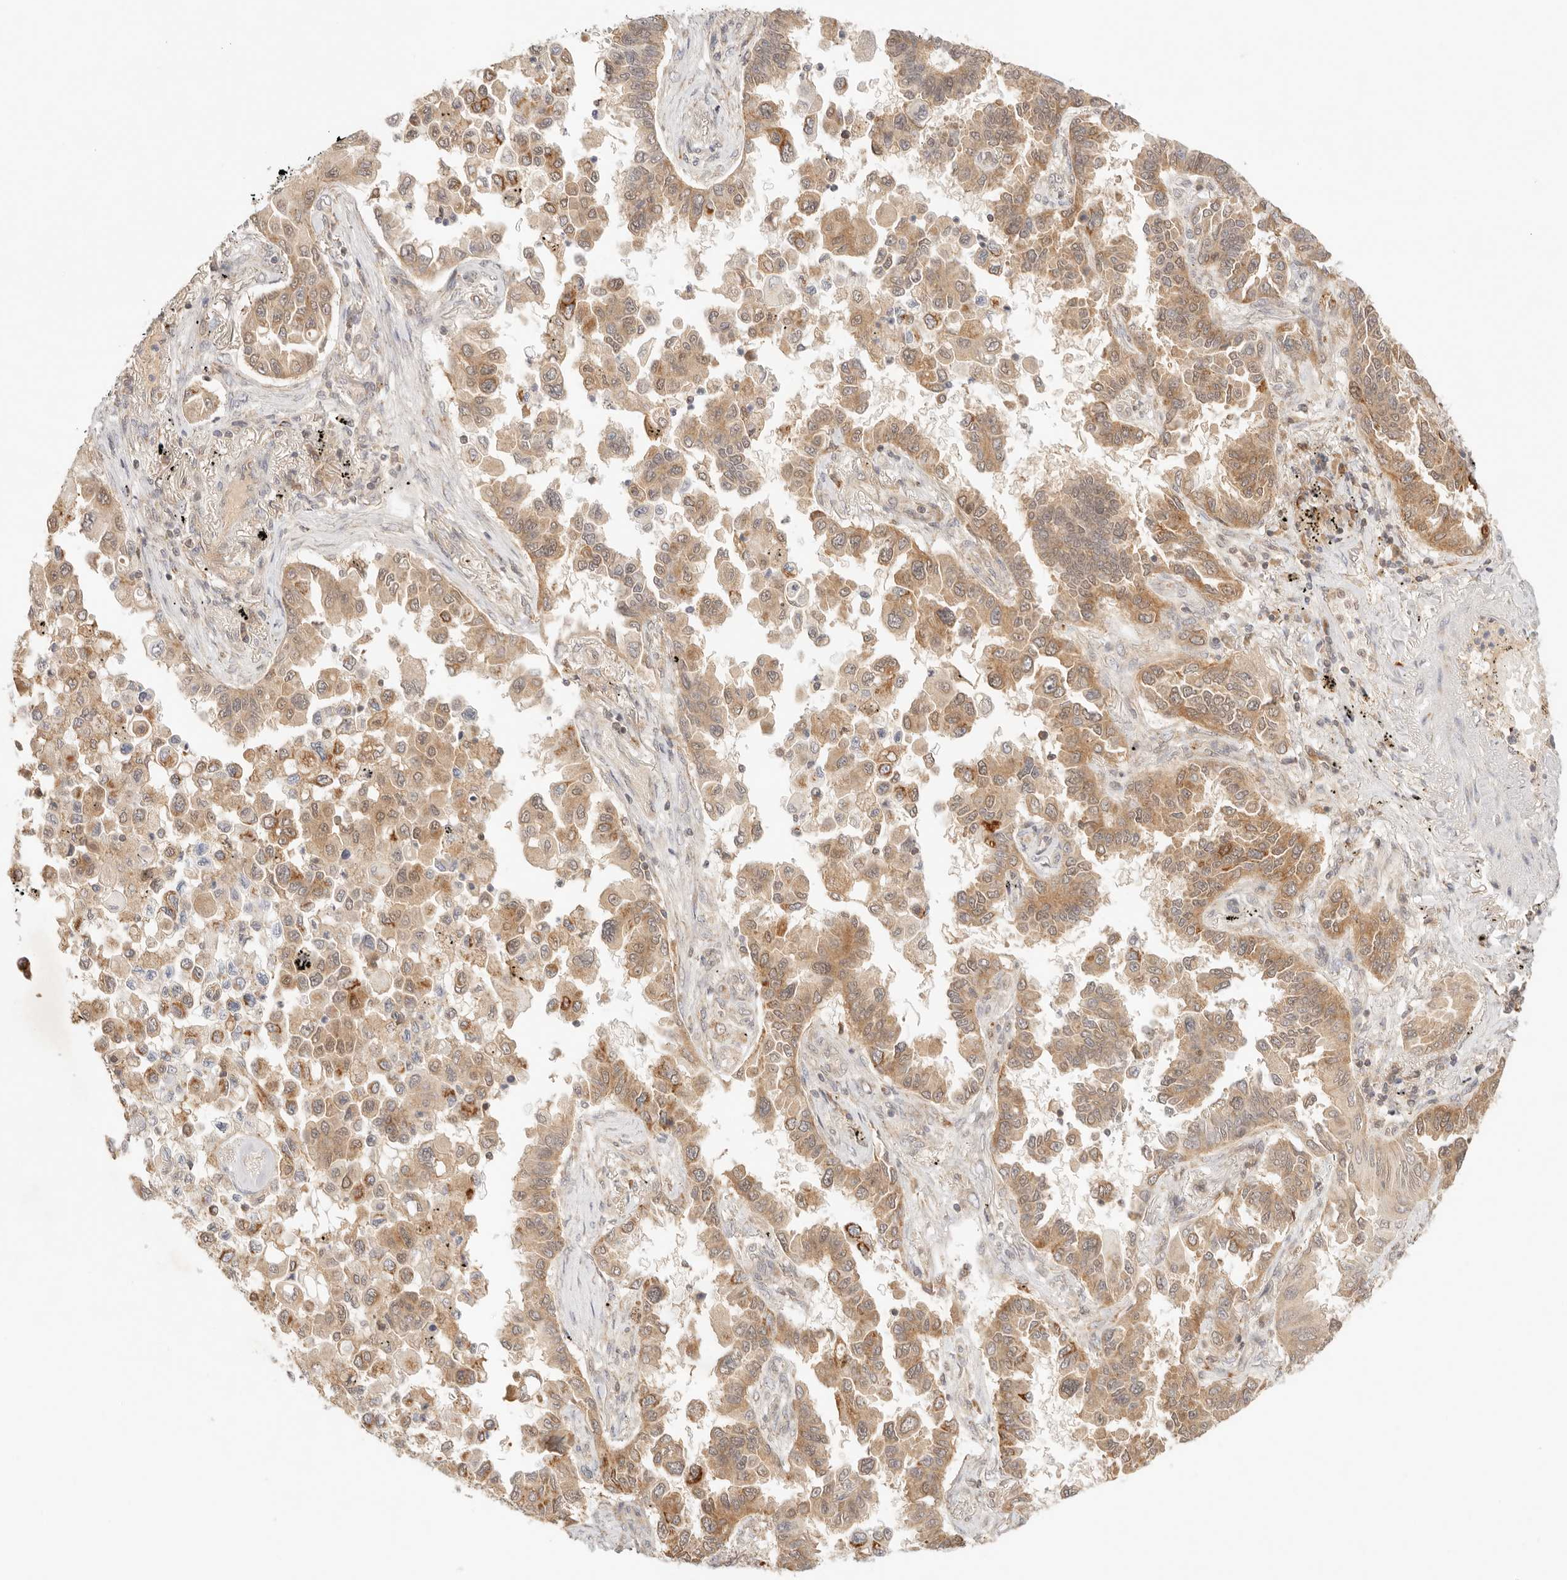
{"staining": {"intensity": "moderate", "quantity": ">75%", "location": "cytoplasmic/membranous"}, "tissue": "lung cancer", "cell_type": "Tumor cells", "image_type": "cancer", "snomed": [{"axis": "morphology", "description": "Adenocarcinoma, NOS"}, {"axis": "topography", "description": "Lung"}], "caption": "A high-resolution micrograph shows IHC staining of adenocarcinoma (lung), which demonstrates moderate cytoplasmic/membranous staining in approximately >75% of tumor cells.", "gene": "COA6", "patient": {"sex": "female", "age": 67}}